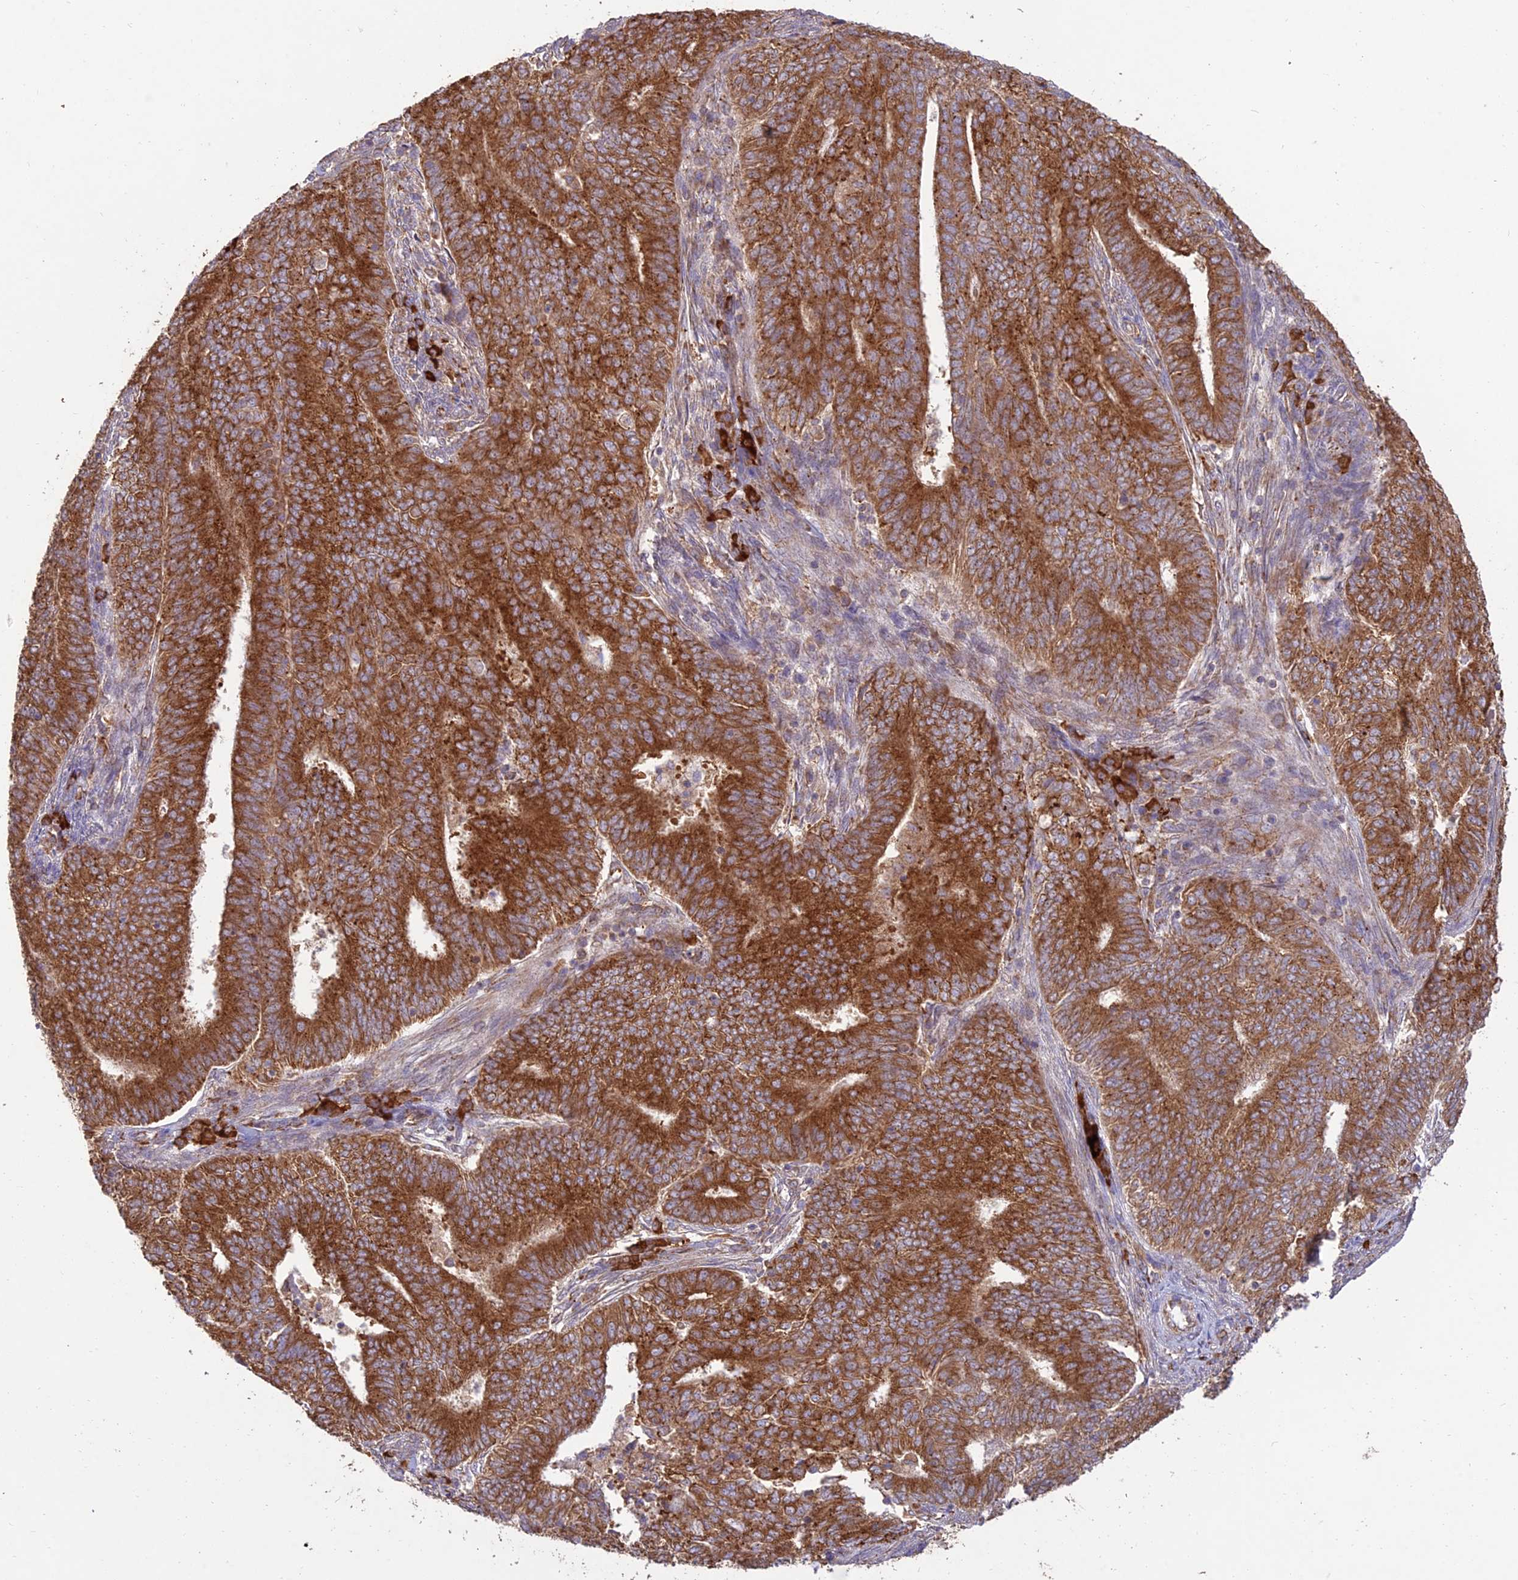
{"staining": {"intensity": "strong", "quantity": ">75%", "location": "cytoplasmic/membranous"}, "tissue": "endometrial cancer", "cell_type": "Tumor cells", "image_type": "cancer", "snomed": [{"axis": "morphology", "description": "Adenocarcinoma, NOS"}, {"axis": "topography", "description": "Endometrium"}], "caption": "This image displays immunohistochemistry (IHC) staining of human endometrial cancer, with high strong cytoplasmic/membranous staining in about >75% of tumor cells.", "gene": "NXNL2", "patient": {"sex": "female", "age": 62}}